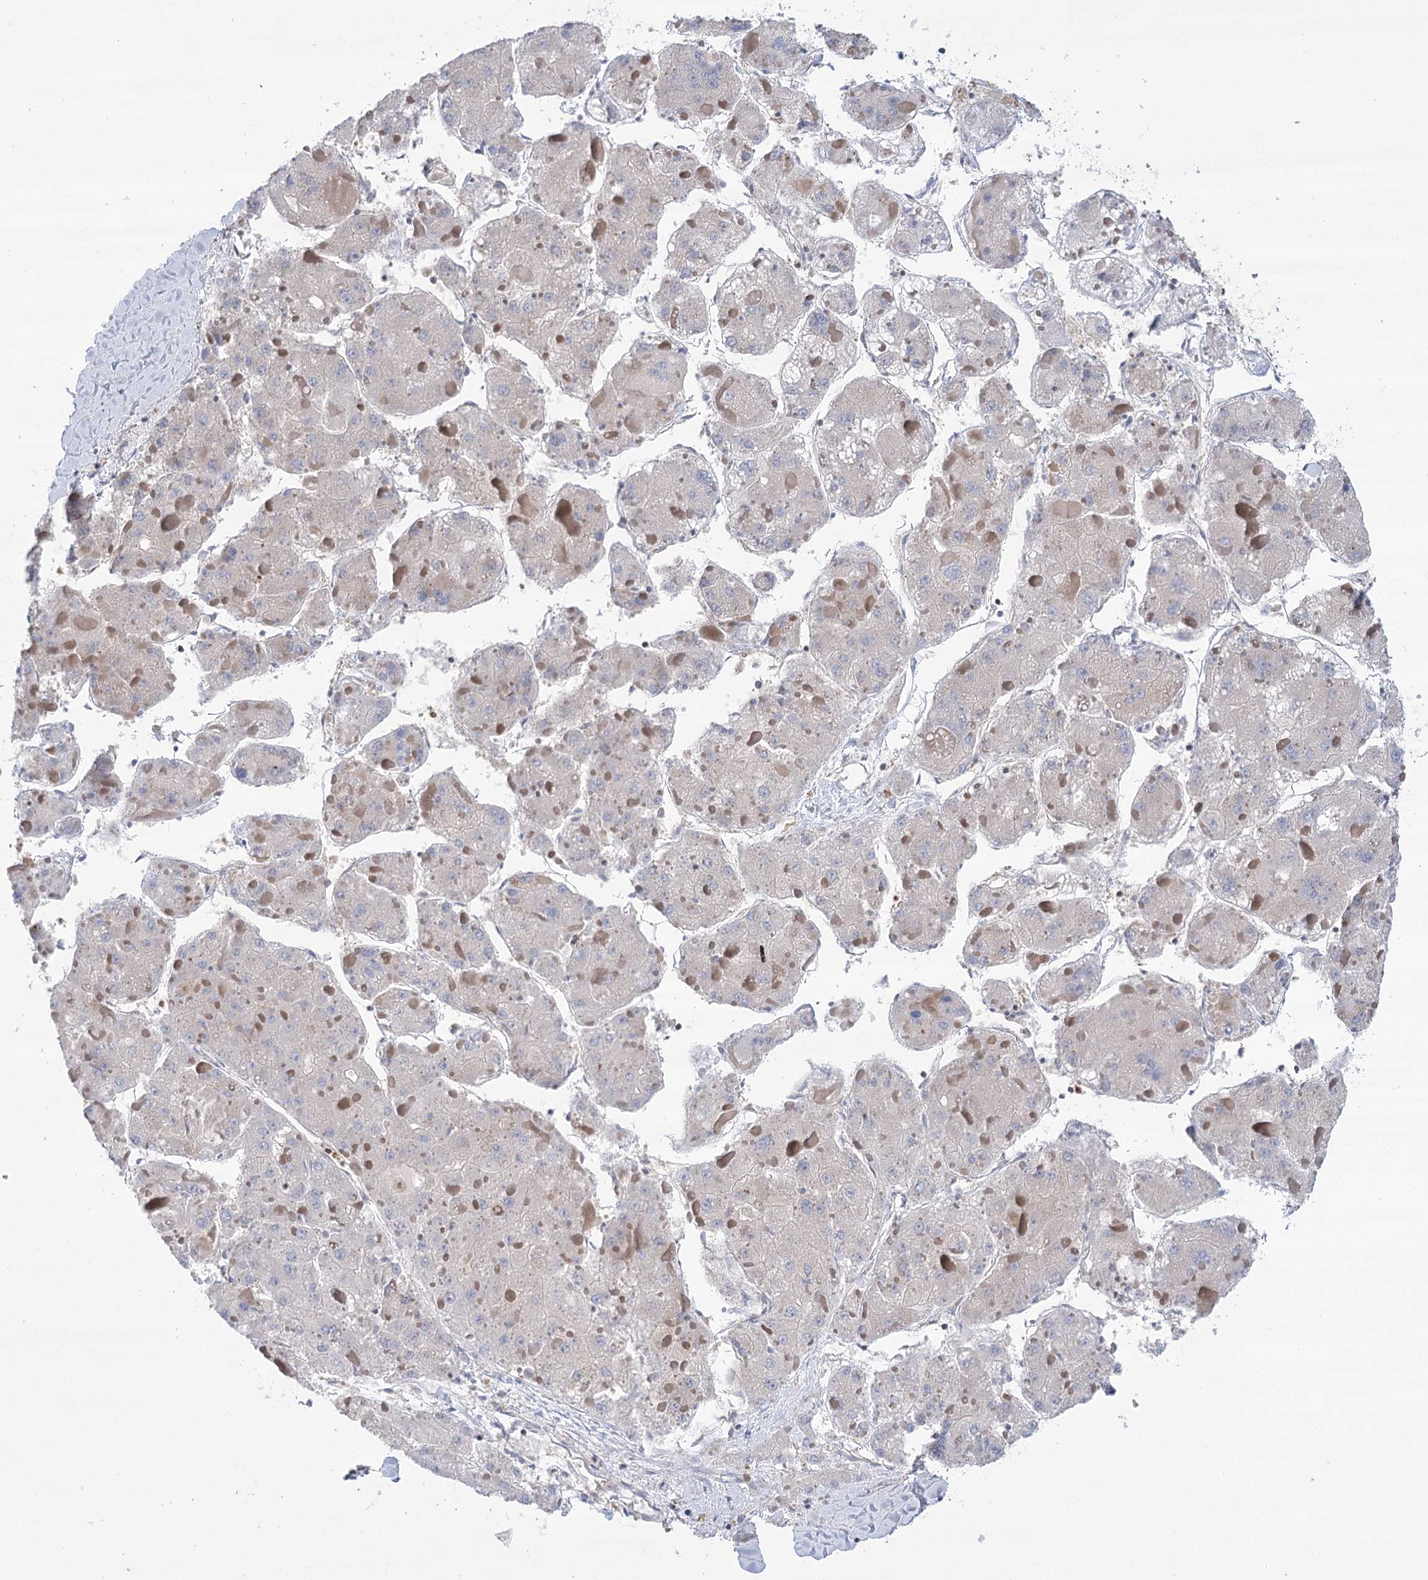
{"staining": {"intensity": "negative", "quantity": "none", "location": "none"}, "tissue": "liver cancer", "cell_type": "Tumor cells", "image_type": "cancer", "snomed": [{"axis": "morphology", "description": "Carcinoma, Hepatocellular, NOS"}, {"axis": "topography", "description": "Liver"}], "caption": "The histopathology image displays no significant staining in tumor cells of liver hepatocellular carcinoma.", "gene": "VPS37B", "patient": {"sex": "female", "age": 73}}